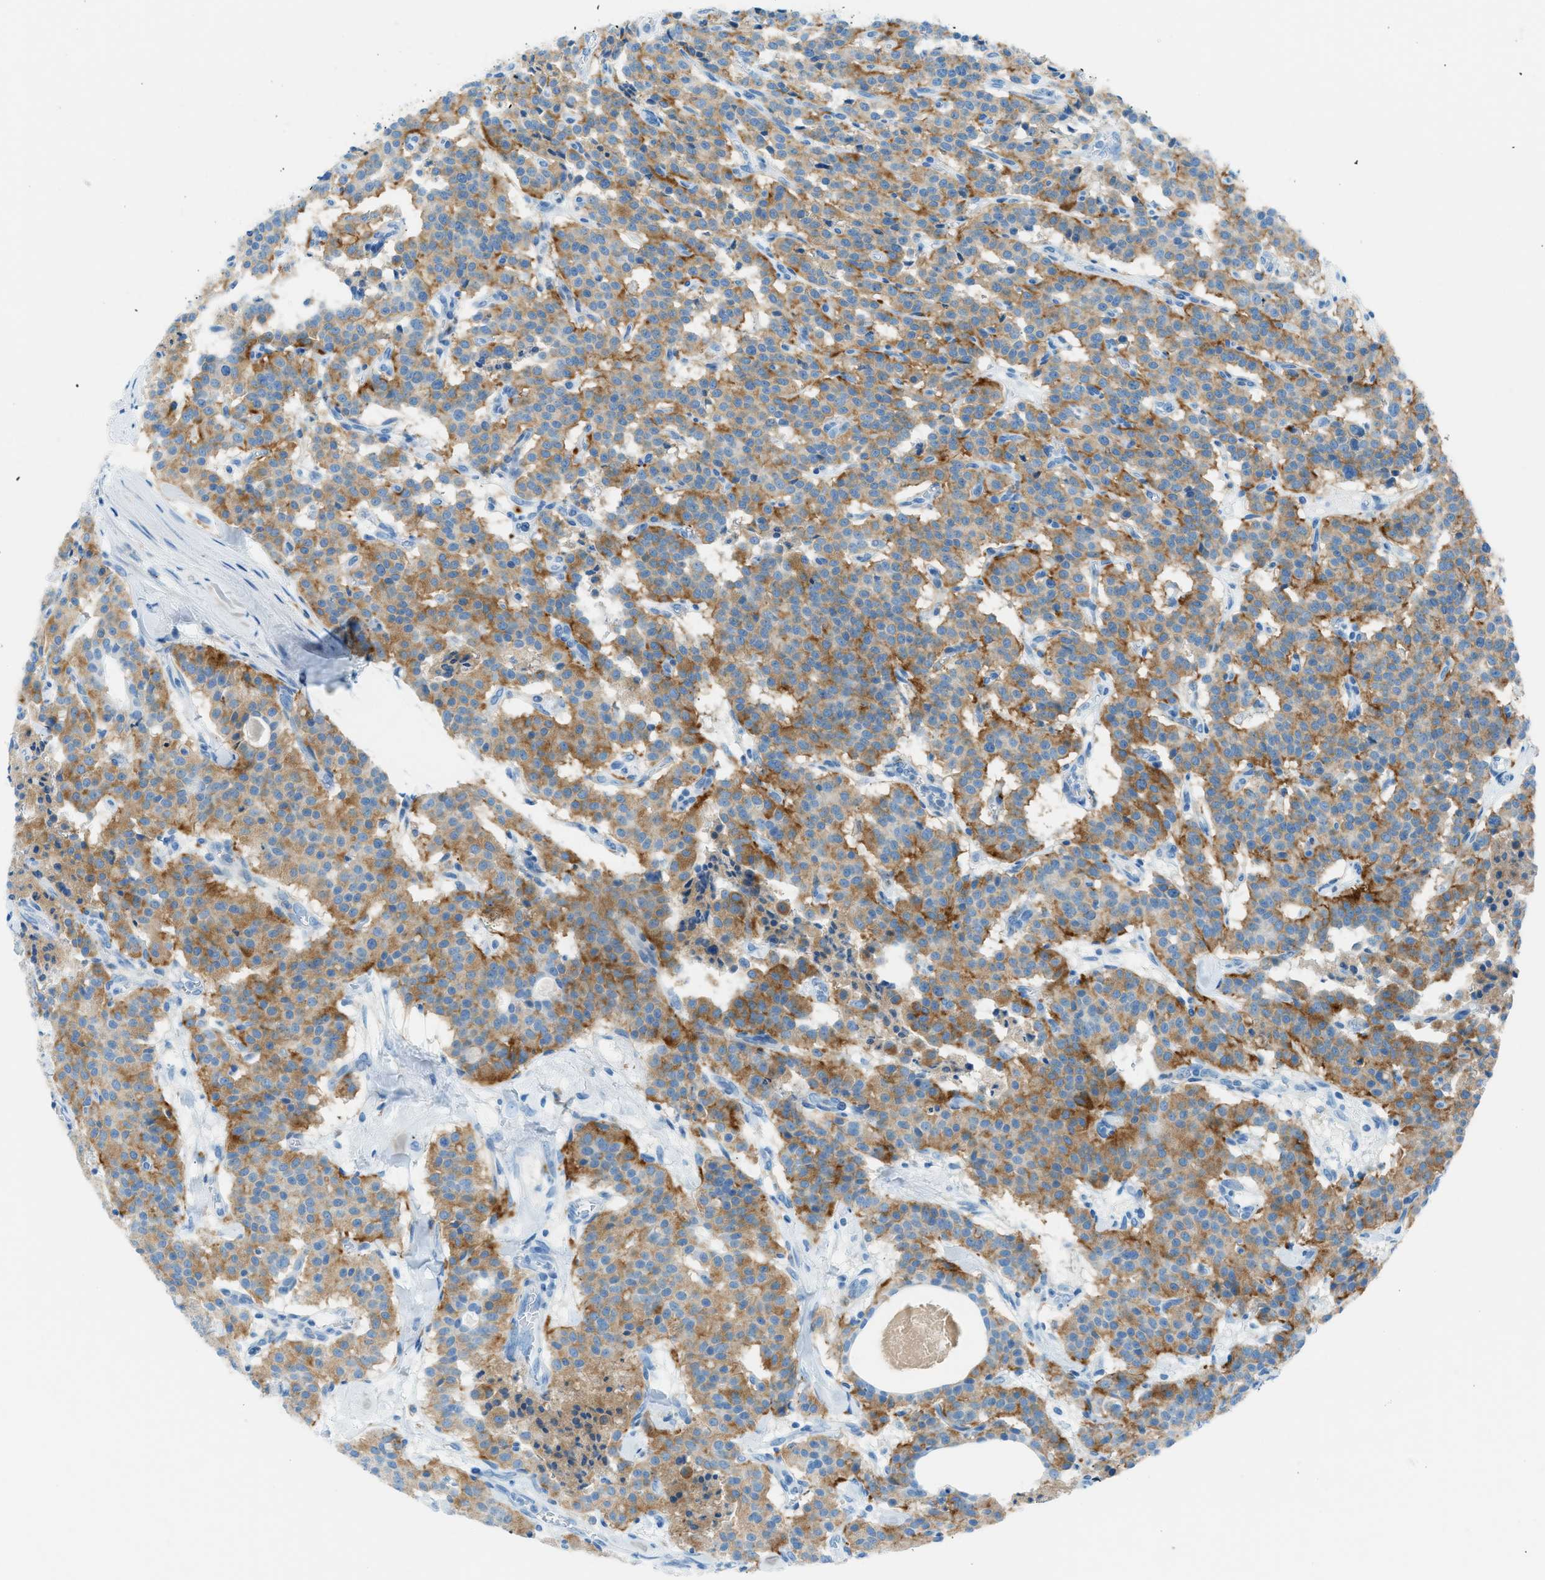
{"staining": {"intensity": "moderate", "quantity": ">75%", "location": "cytoplasmic/membranous"}, "tissue": "carcinoid", "cell_type": "Tumor cells", "image_type": "cancer", "snomed": [{"axis": "morphology", "description": "Carcinoid, malignant, NOS"}, {"axis": "topography", "description": "Lung"}], "caption": "IHC (DAB) staining of human carcinoid exhibits moderate cytoplasmic/membranous protein staining in about >75% of tumor cells.", "gene": "C21orf62", "patient": {"sex": "male", "age": 30}}